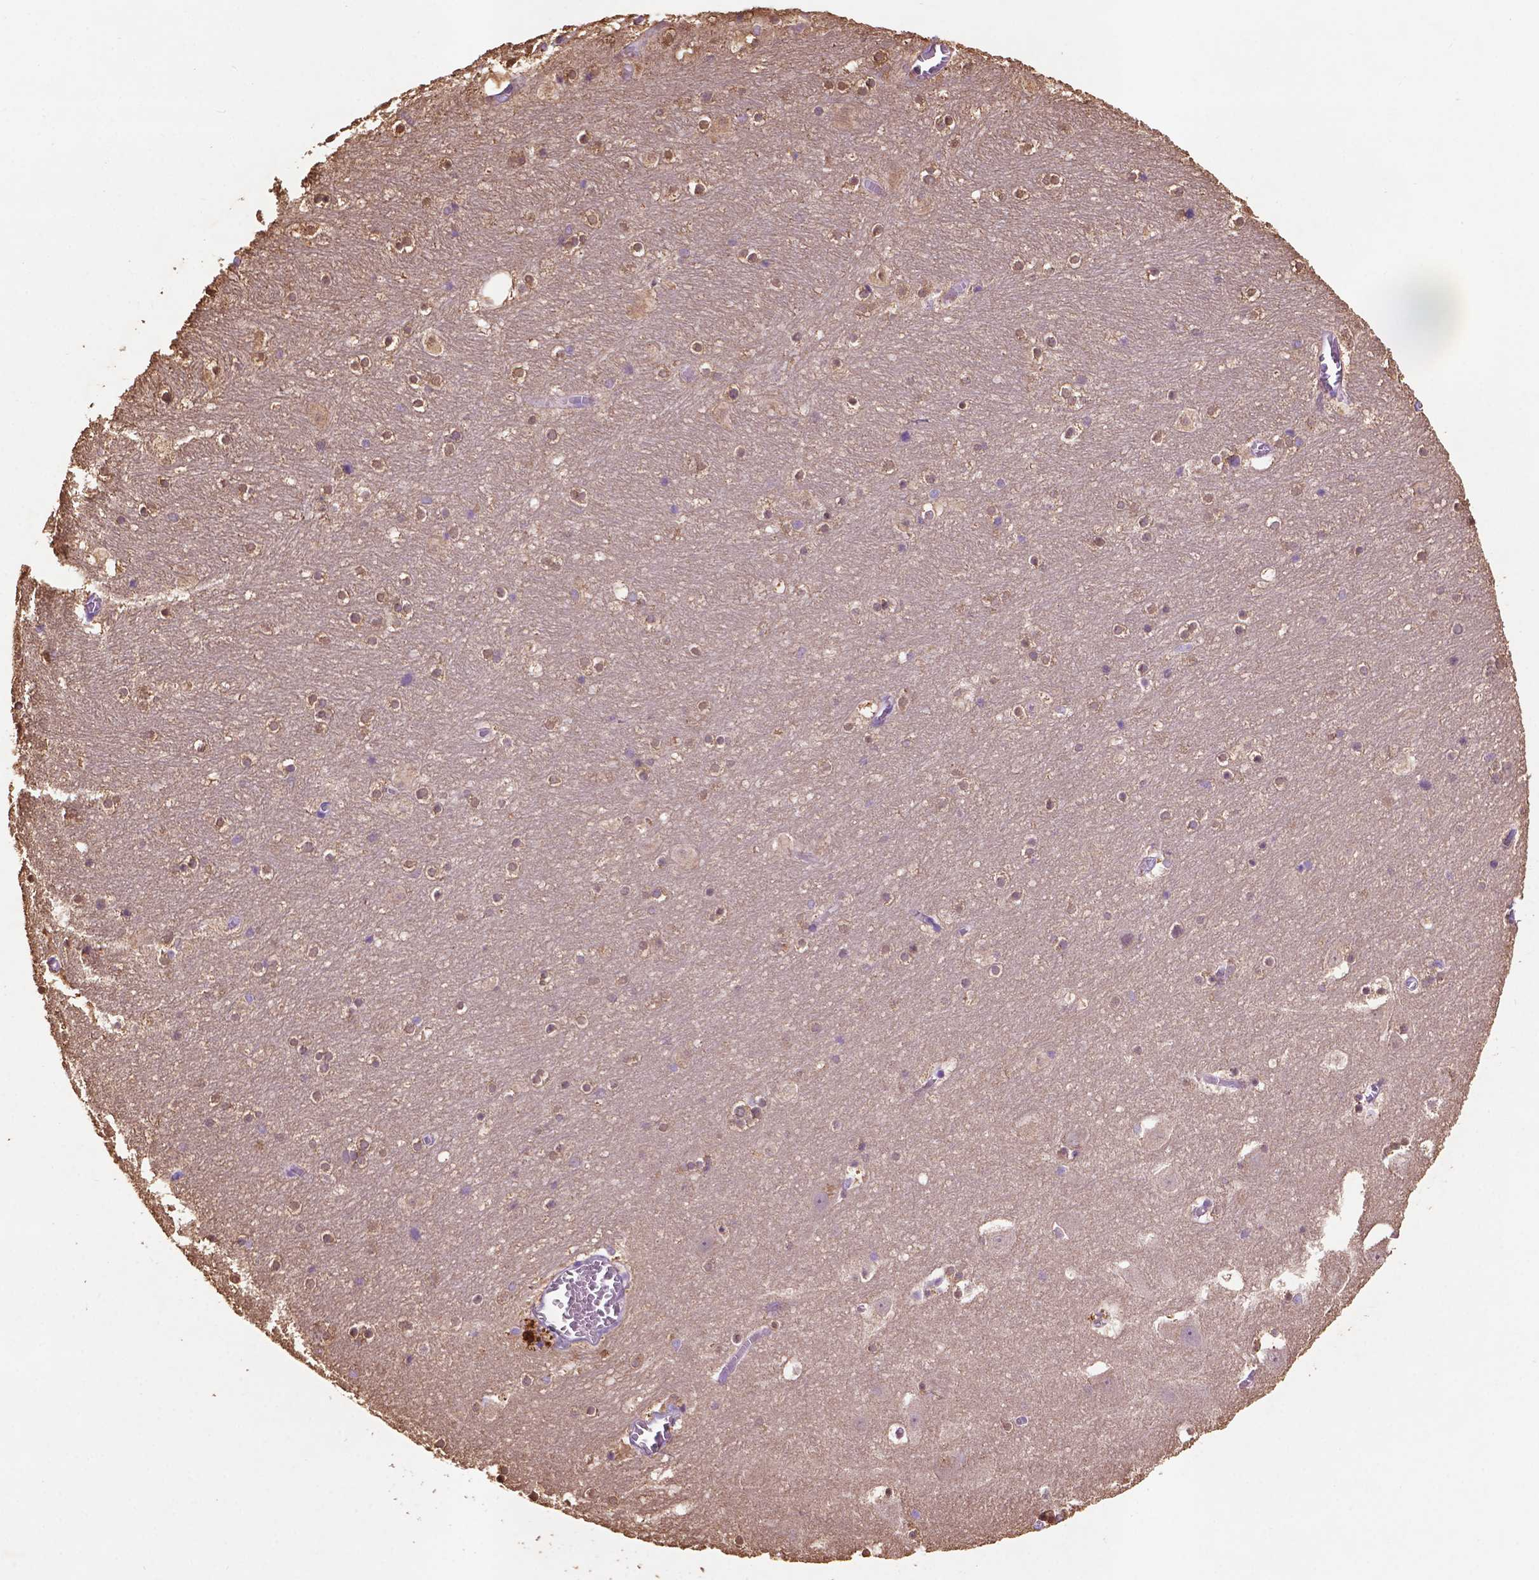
{"staining": {"intensity": "weak", "quantity": "<25%", "location": "cytoplasmic/membranous"}, "tissue": "hippocampus", "cell_type": "Glial cells", "image_type": "normal", "snomed": [{"axis": "morphology", "description": "Normal tissue, NOS"}, {"axis": "topography", "description": "Hippocampus"}], "caption": "Hippocampus stained for a protein using immunohistochemistry exhibits no expression glial cells.", "gene": "GDPD5", "patient": {"sex": "male", "age": 45}}